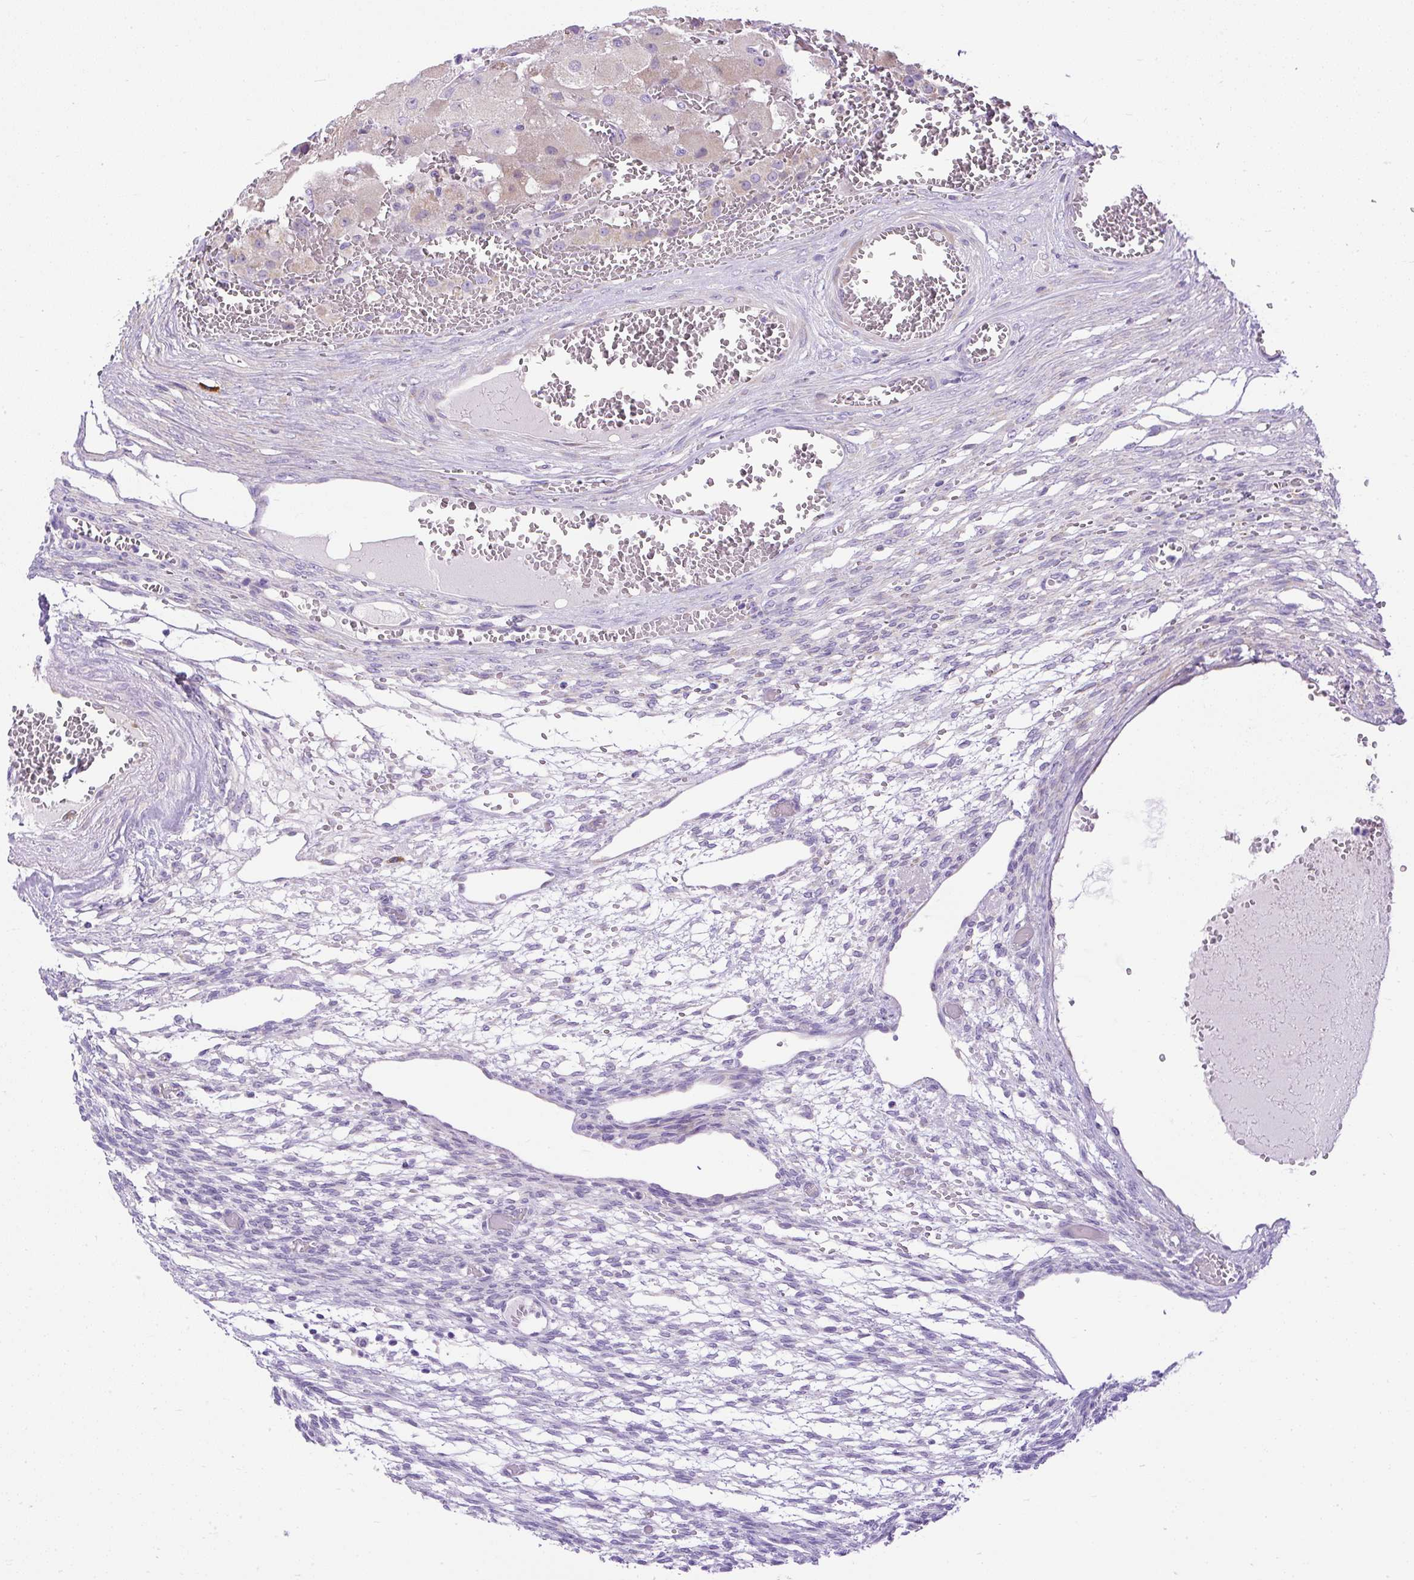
{"staining": {"intensity": "weak", "quantity": ">75%", "location": "cytoplasmic/membranous"}, "tissue": "ovary", "cell_type": "Follicle cells", "image_type": "normal", "snomed": [{"axis": "morphology", "description": "Normal tissue, NOS"}, {"axis": "topography", "description": "Ovary"}], "caption": "This is a photomicrograph of immunohistochemistry staining of unremarkable ovary, which shows weak positivity in the cytoplasmic/membranous of follicle cells.", "gene": "SYBU", "patient": {"sex": "female", "age": 67}}